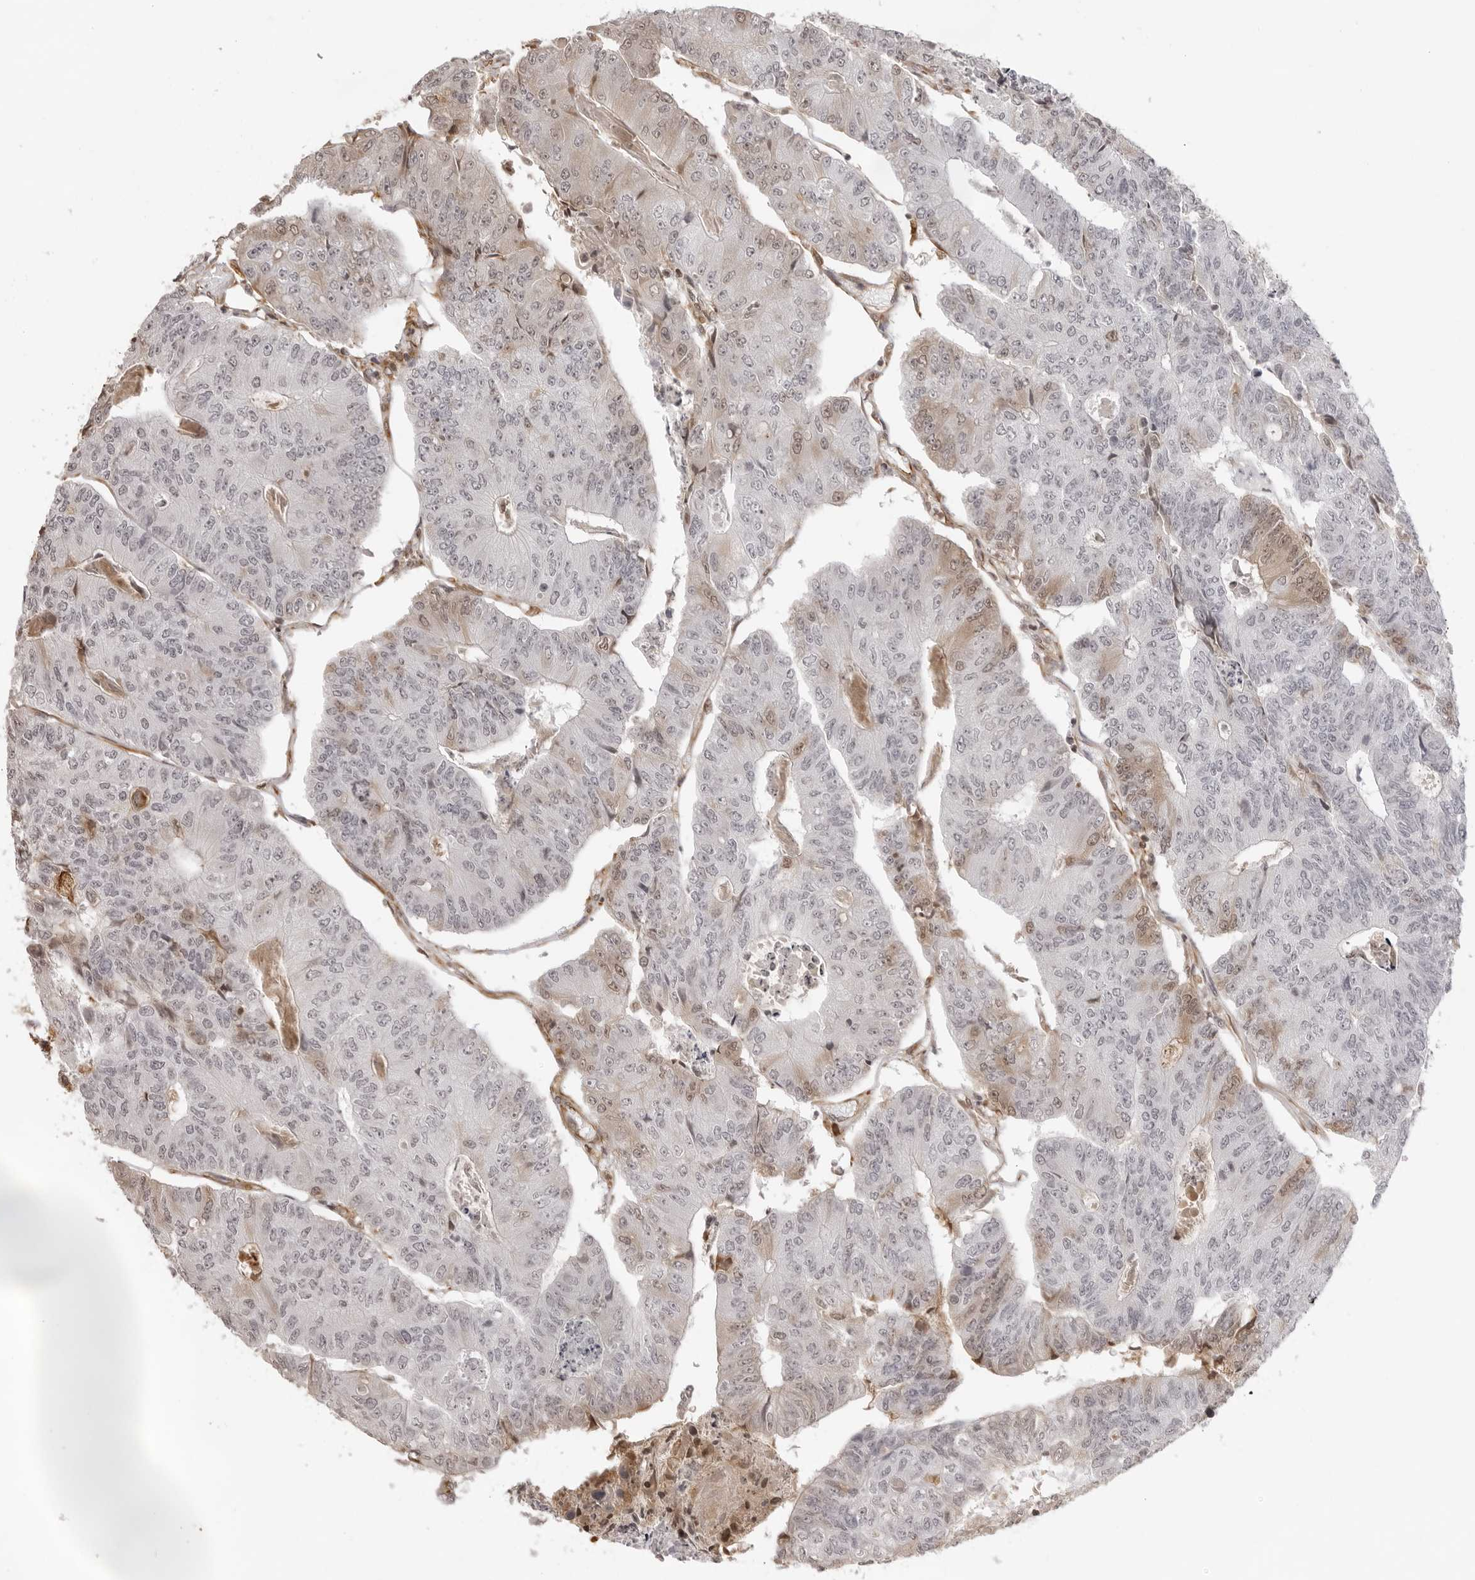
{"staining": {"intensity": "negative", "quantity": "none", "location": "none"}, "tissue": "colorectal cancer", "cell_type": "Tumor cells", "image_type": "cancer", "snomed": [{"axis": "morphology", "description": "Adenocarcinoma, NOS"}, {"axis": "topography", "description": "Colon"}], "caption": "Tumor cells show no significant positivity in colorectal cancer.", "gene": "DYNLT5", "patient": {"sex": "female", "age": 67}}